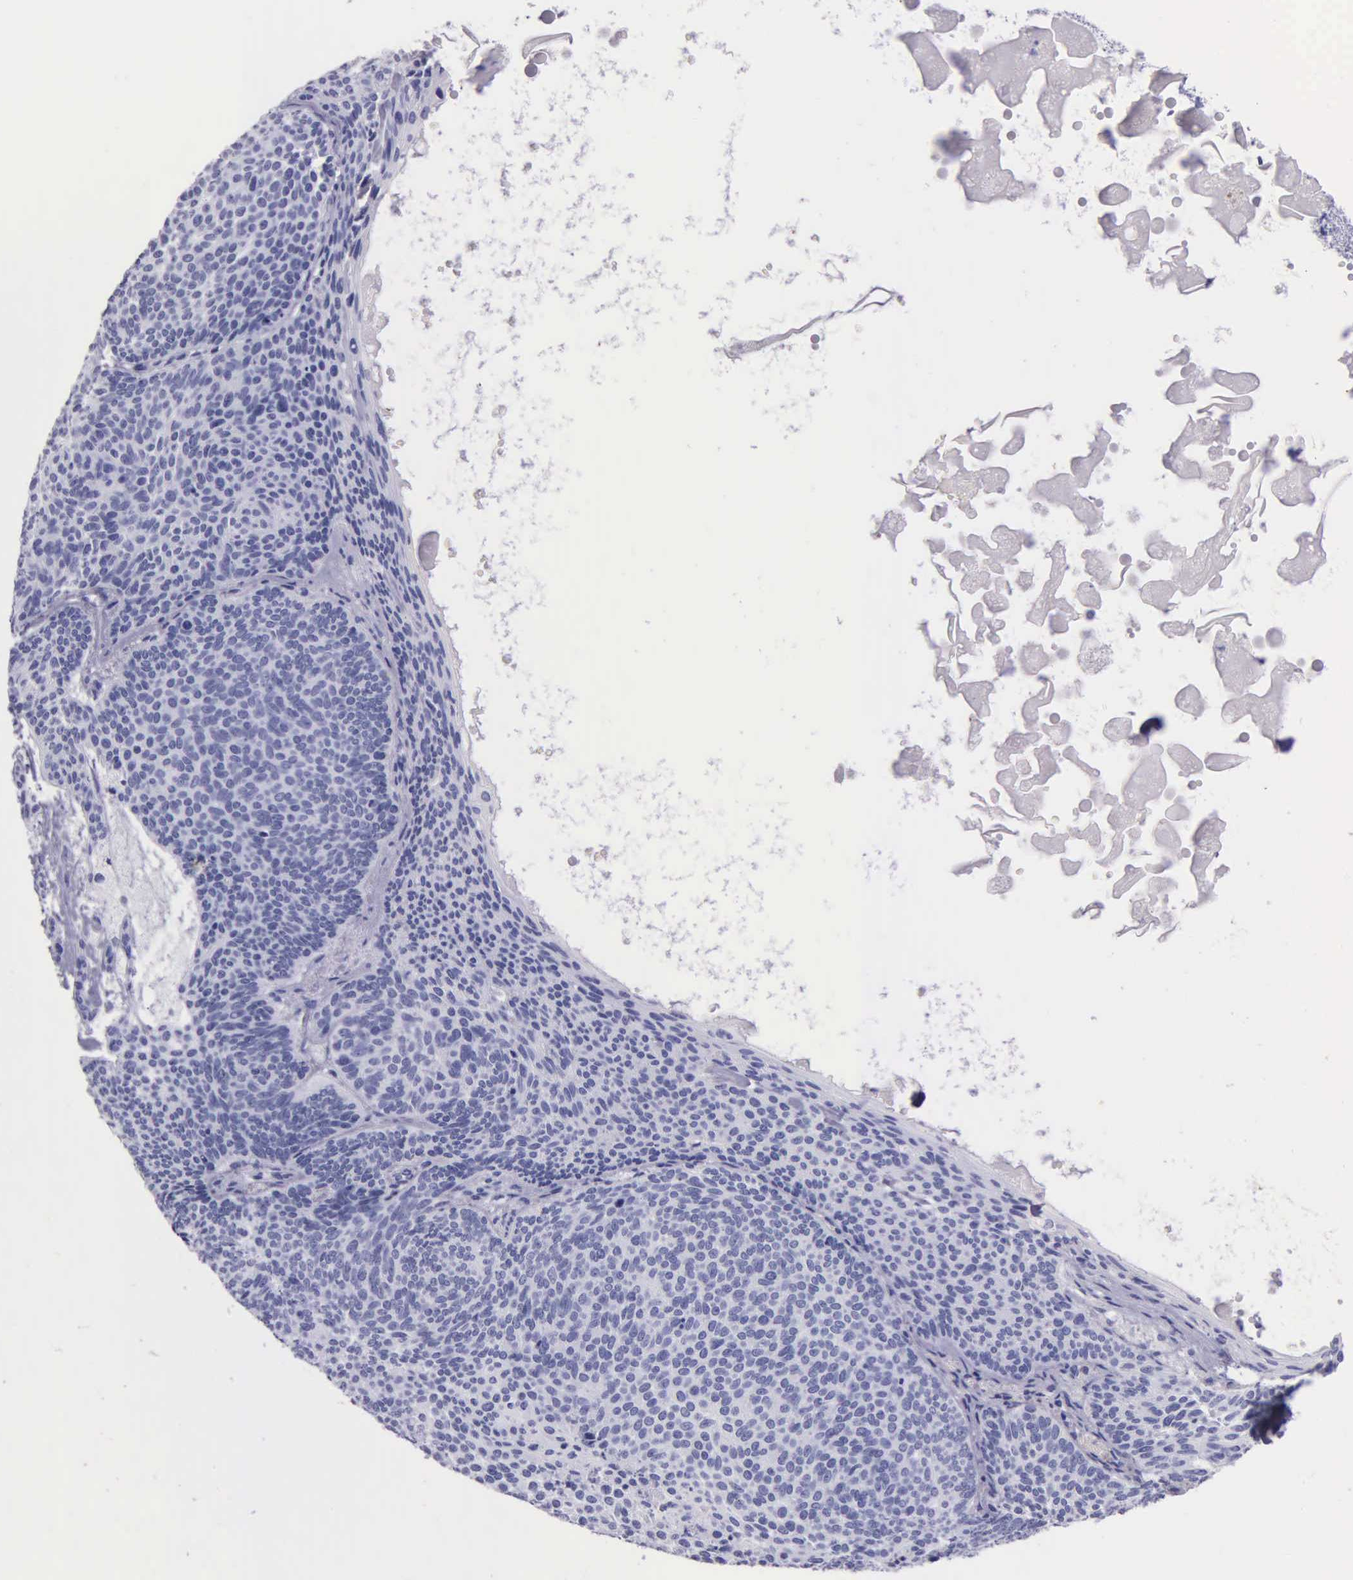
{"staining": {"intensity": "negative", "quantity": "none", "location": "none"}, "tissue": "skin cancer", "cell_type": "Tumor cells", "image_type": "cancer", "snomed": [{"axis": "morphology", "description": "Basal cell carcinoma"}, {"axis": "topography", "description": "Skin"}], "caption": "This is a photomicrograph of IHC staining of basal cell carcinoma (skin), which shows no expression in tumor cells.", "gene": "KLK3", "patient": {"sex": "male", "age": 84}}